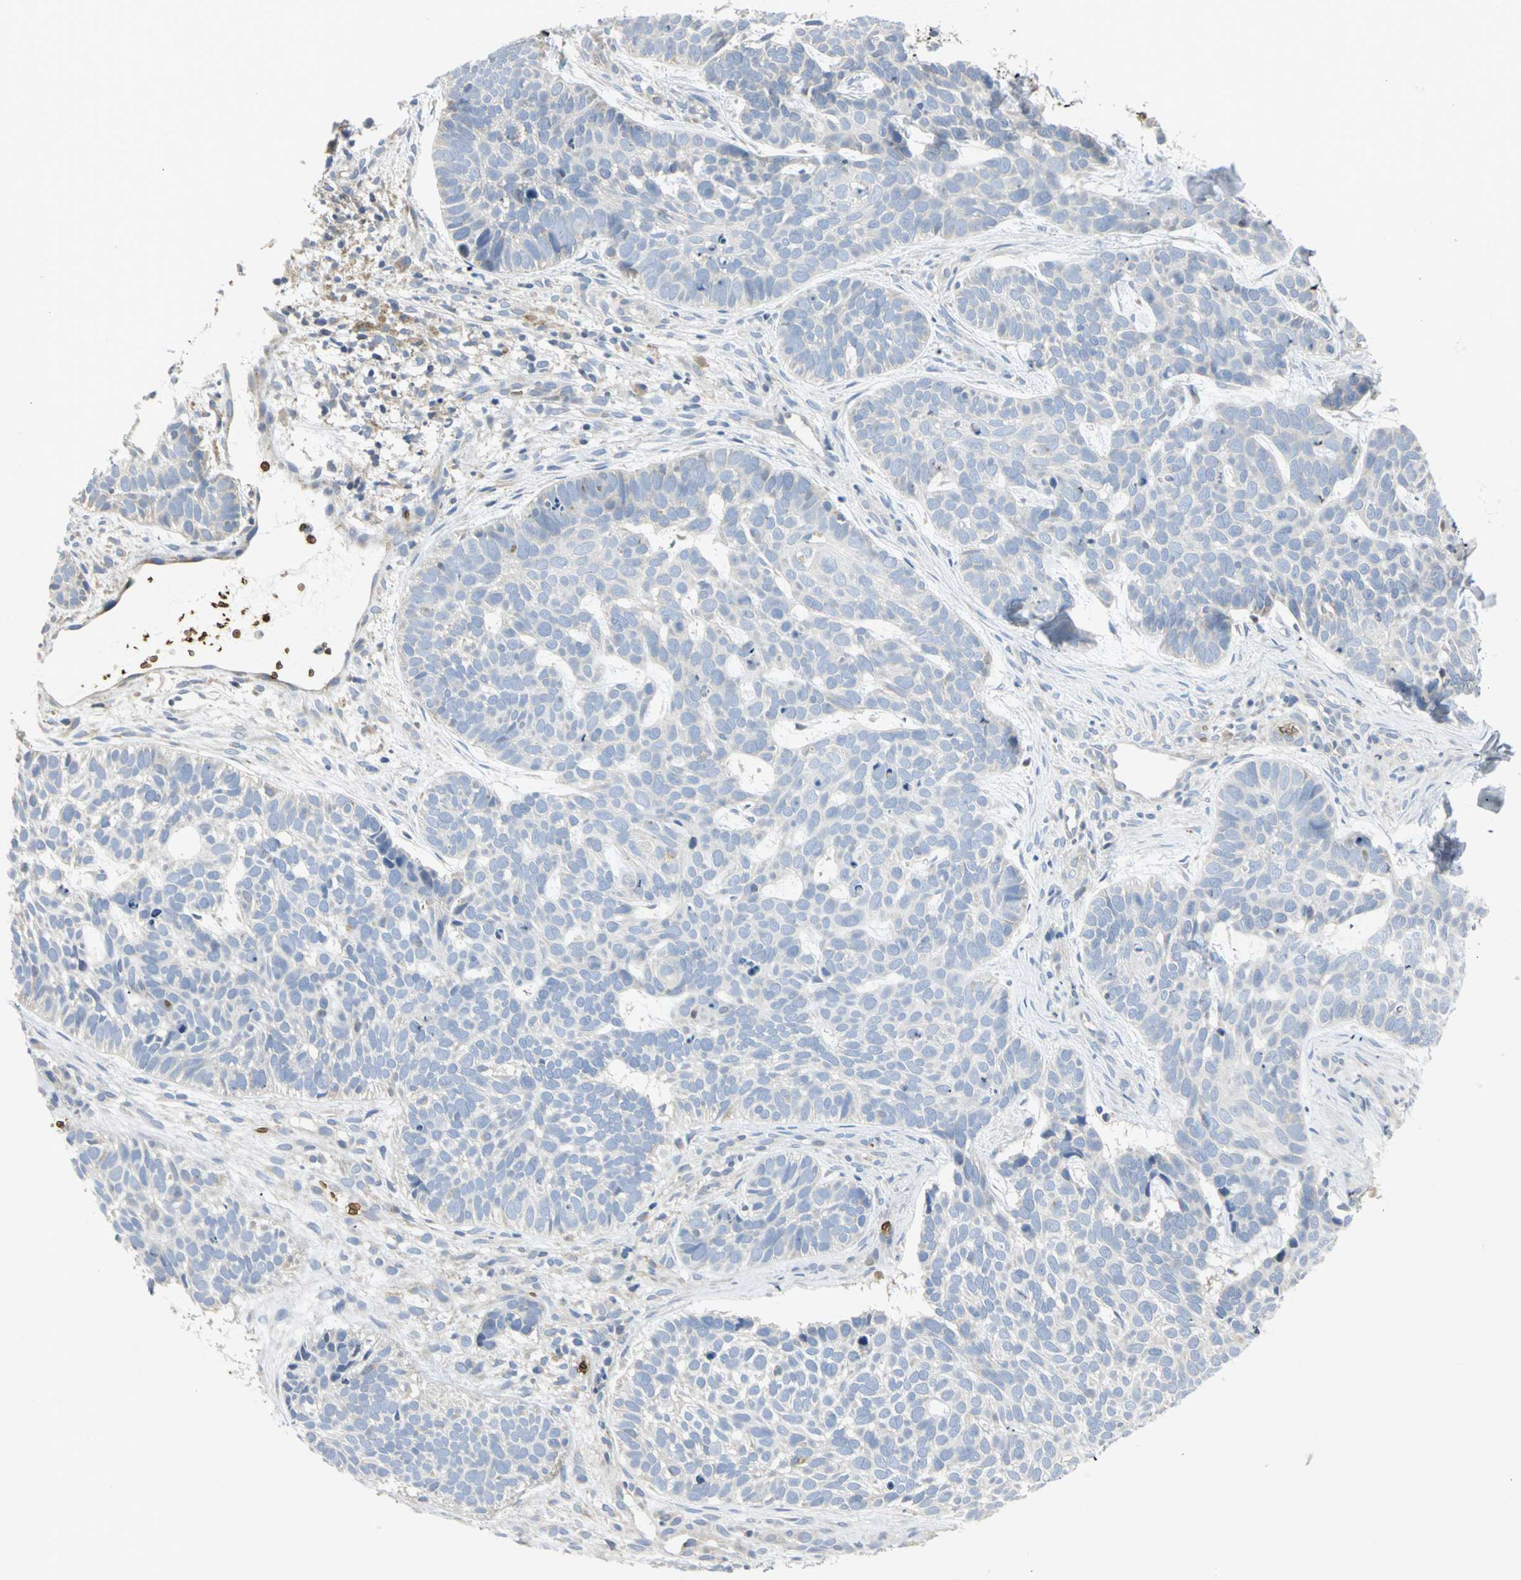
{"staining": {"intensity": "negative", "quantity": "none", "location": "none"}, "tissue": "skin cancer", "cell_type": "Tumor cells", "image_type": "cancer", "snomed": [{"axis": "morphology", "description": "Basal cell carcinoma"}, {"axis": "topography", "description": "Skin"}], "caption": "High power microscopy photomicrograph of an immunohistochemistry image of skin cancer (basal cell carcinoma), revealing no significant expression in tumor cells.", "gene": "ANK1", "patient": {"sex": "male", "age": 87}}